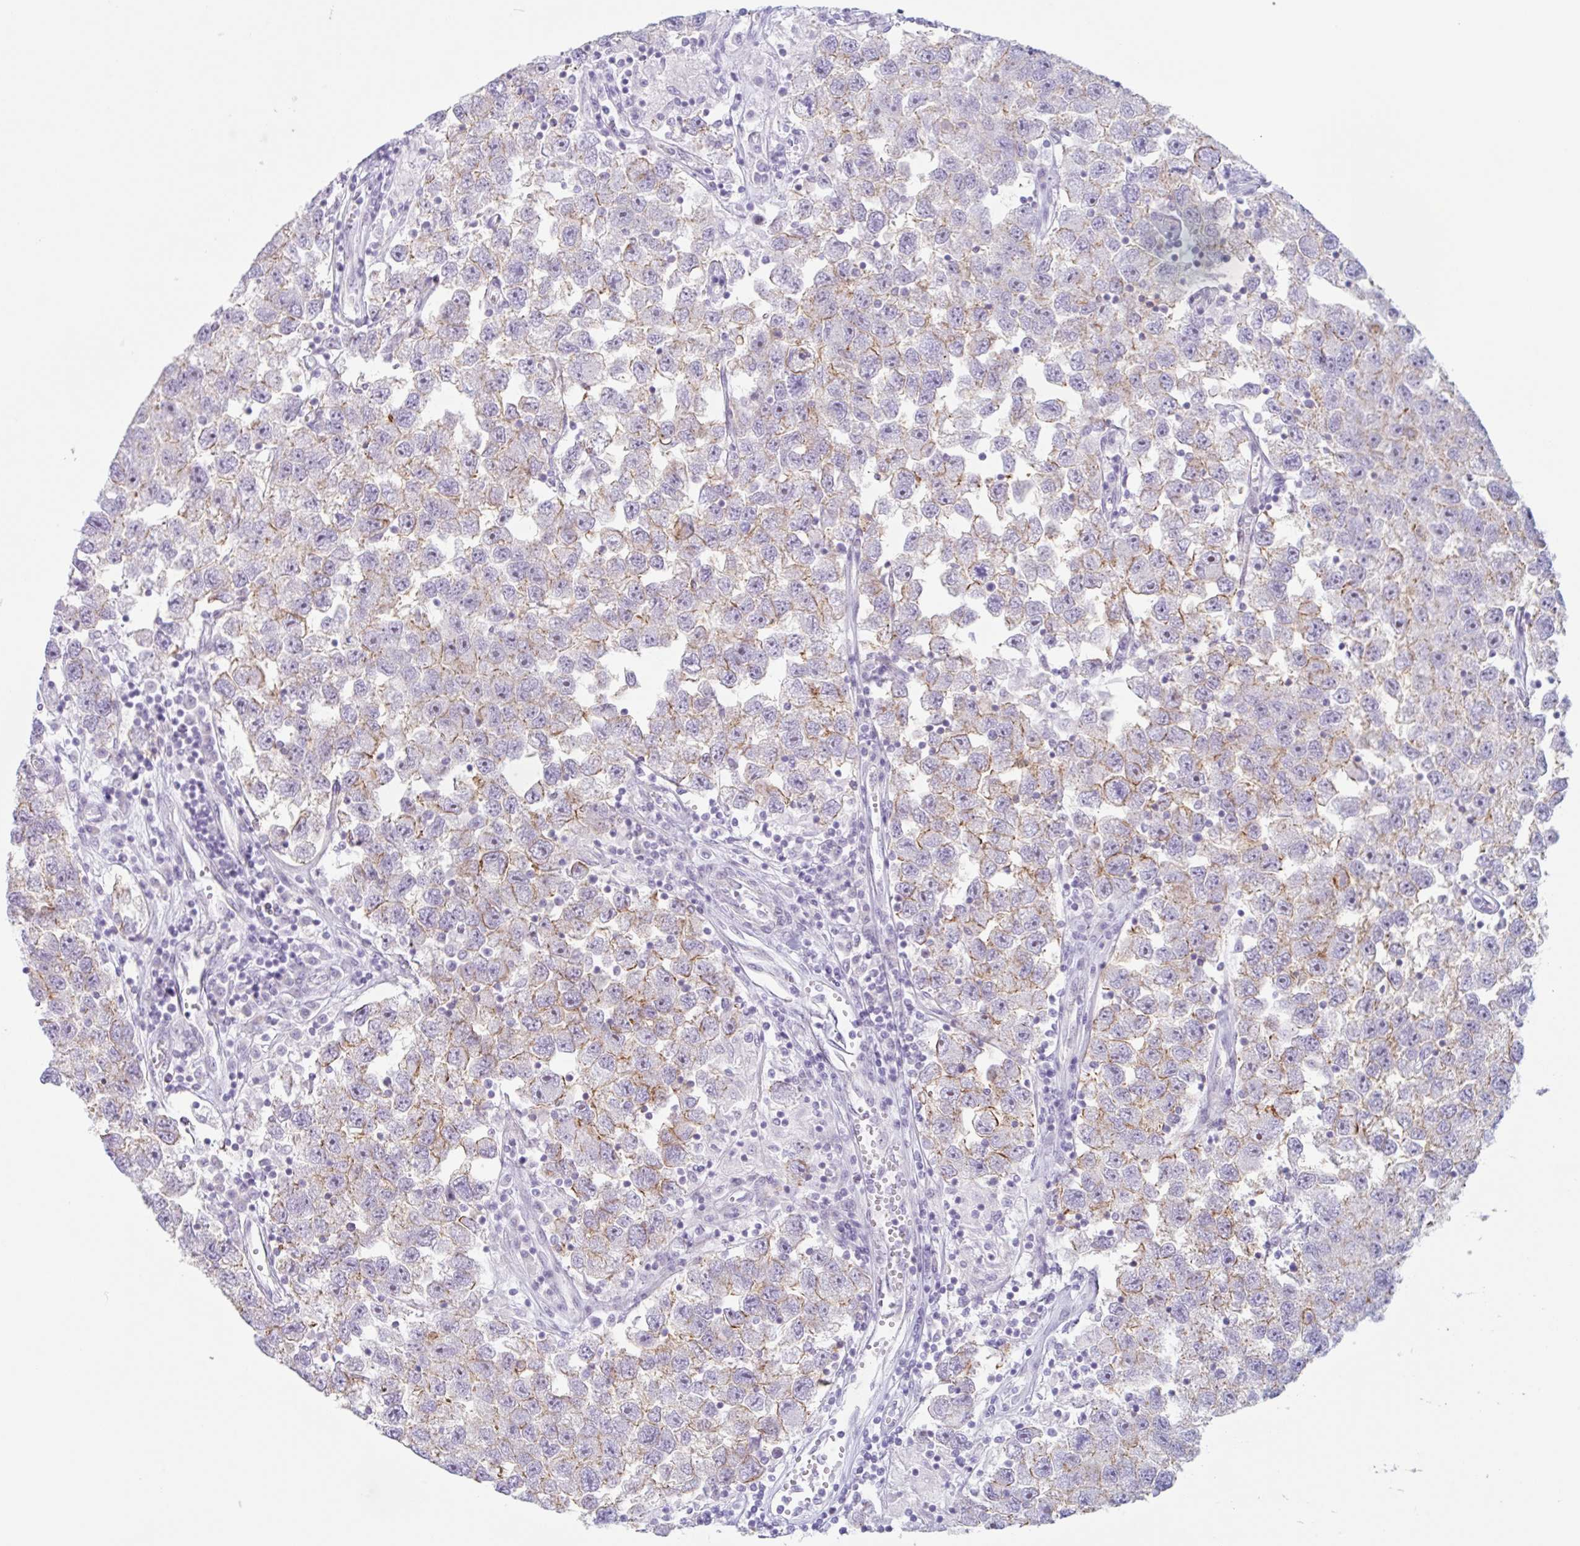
{"staining": {"intensity": "moderate", "quantity": "<25%", "location": "cytoplasmic/membranous"}, "tissue": "testis cancer", "cell_type": "Tumor cells", "image_type": "cancer", "snomed": [{"axis": "morphology", "description": "Seminoma, NOS"}, {"axis": "topography", "description": "Testis"}], "caption": "Protein expression analysis of testis cancer (seminoma) exhibits moderate cytoplasmic/membranous positivity in about <25% of tumor cells.", "gene": "MYH10", "patient": {"sex": "male", "age": 26}}